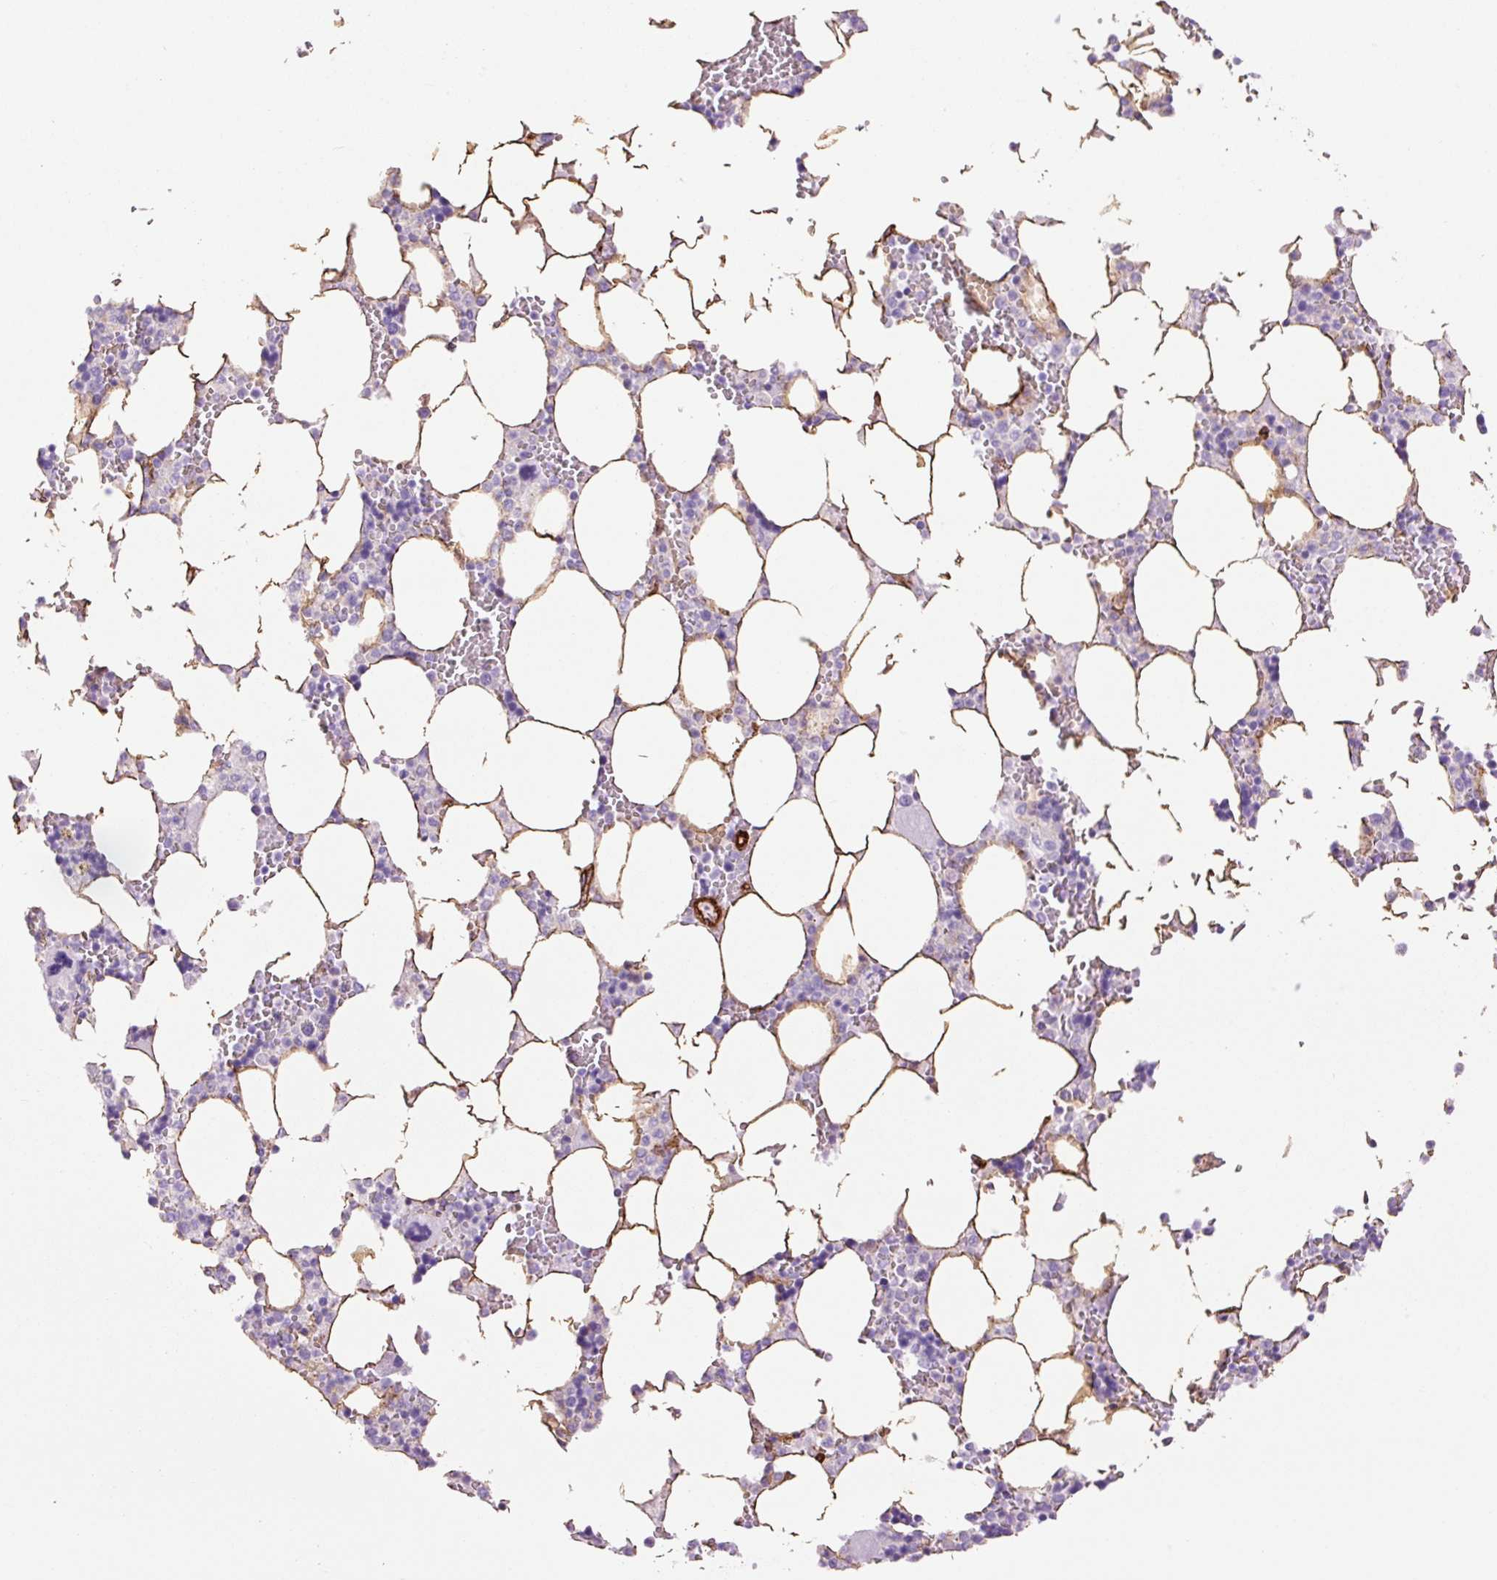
{"staining": {"intensity": "negative", "quantity": "none", "location": "none"}, "tissue": "bone marrow", "cell_type": "Hematopoietic cells", "image_type": "normal", "snomed": [{"axis": "morphology", "description": "Normal tissue, NOS"}, {"axis": "topography", "description": "Bone marrow"}], "caption": "The photomicrograph exhibits no staining of hematopoietic cells in normal bone marrow. (Stains: DAB (3,3'-diaminobenzidine) IHC with hematoxylin counter stain, Microscopy: brightfield microscopy at high magnification).", "gene": "CAV1", "patient": {"sex": "male", "age": 64}}